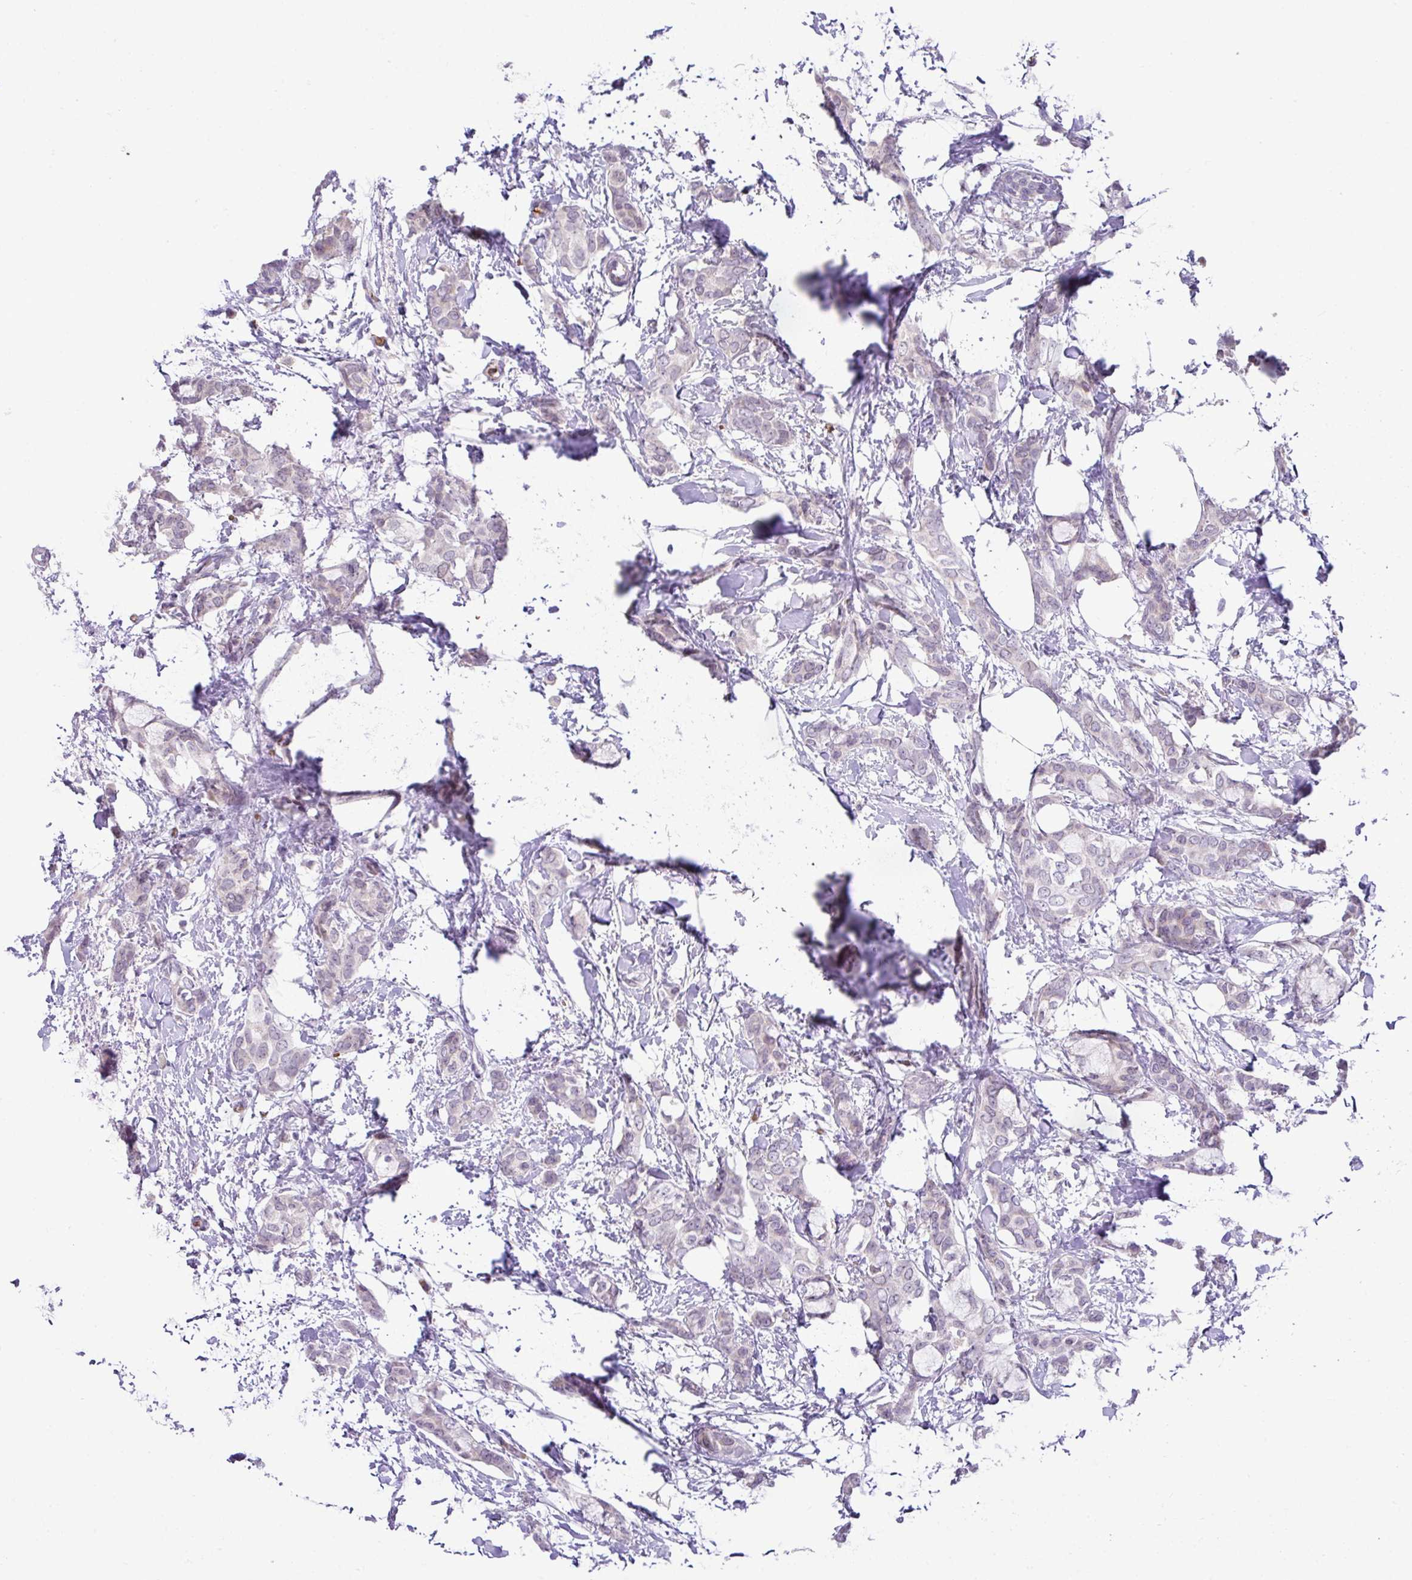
{"staining": {"intensity": "negative", "quantity": "none", "location": "none"}, "tissue": "breast cancer", "cell_type": "Tumor cells", "image_type": "cancer", "snomed": [{"axis": "morphology", "description": "Duct carcinoma"}, {"axis": "topography", "description": "Breast"}], "caption": "Micrograph shows no protein expression in tumor cells of breast cancer (infiltrating ductal carcinoma) tissue.", "gene": "PARP2", "patient": {"sex": "female", "age": 73}}